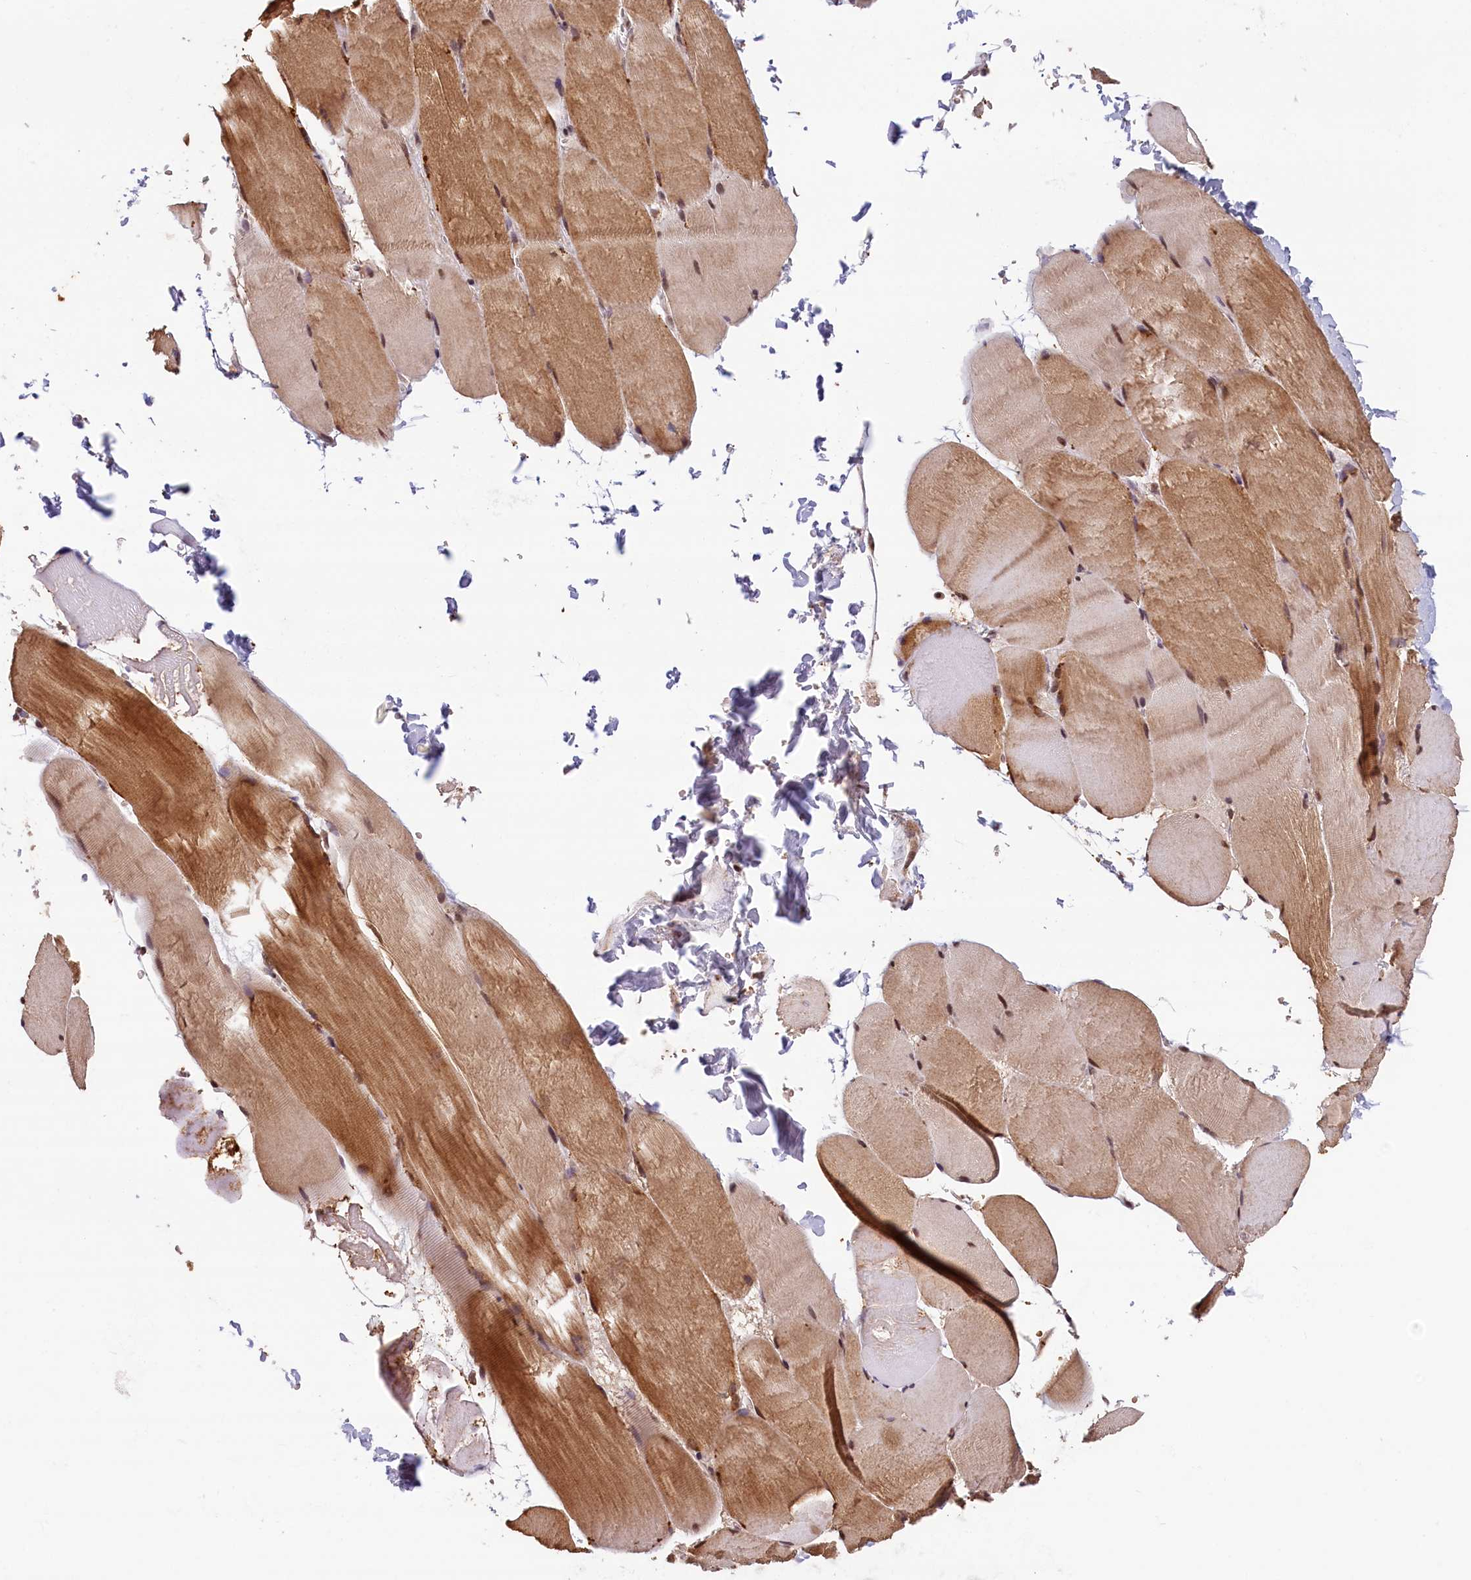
{"staining": {"intensity": "moderate", "quantity": ">75%", "location": "cytoplasmic/membranous,nuclear"}, "tissue": "skeletal muscle", "cell_type": "Myocytes", "image_type": "normal", "snomed": [{"axis": "morphology", "description": "Normal tissue, NOS"}, {"axis": "topography", "description": "Skeletal muscle"}, {"axis": "topography", "description": "Head-Neck"}], "caption": "High-power microscopy captured an IHC histopathology image of unremarkable skeletal muscle, revealing moderate cytoplasmic/membranous,nuclear staining in about >75% of myocytes.", "gene": "KCNK6", "patient": {"sex": "male", "age": 66}}